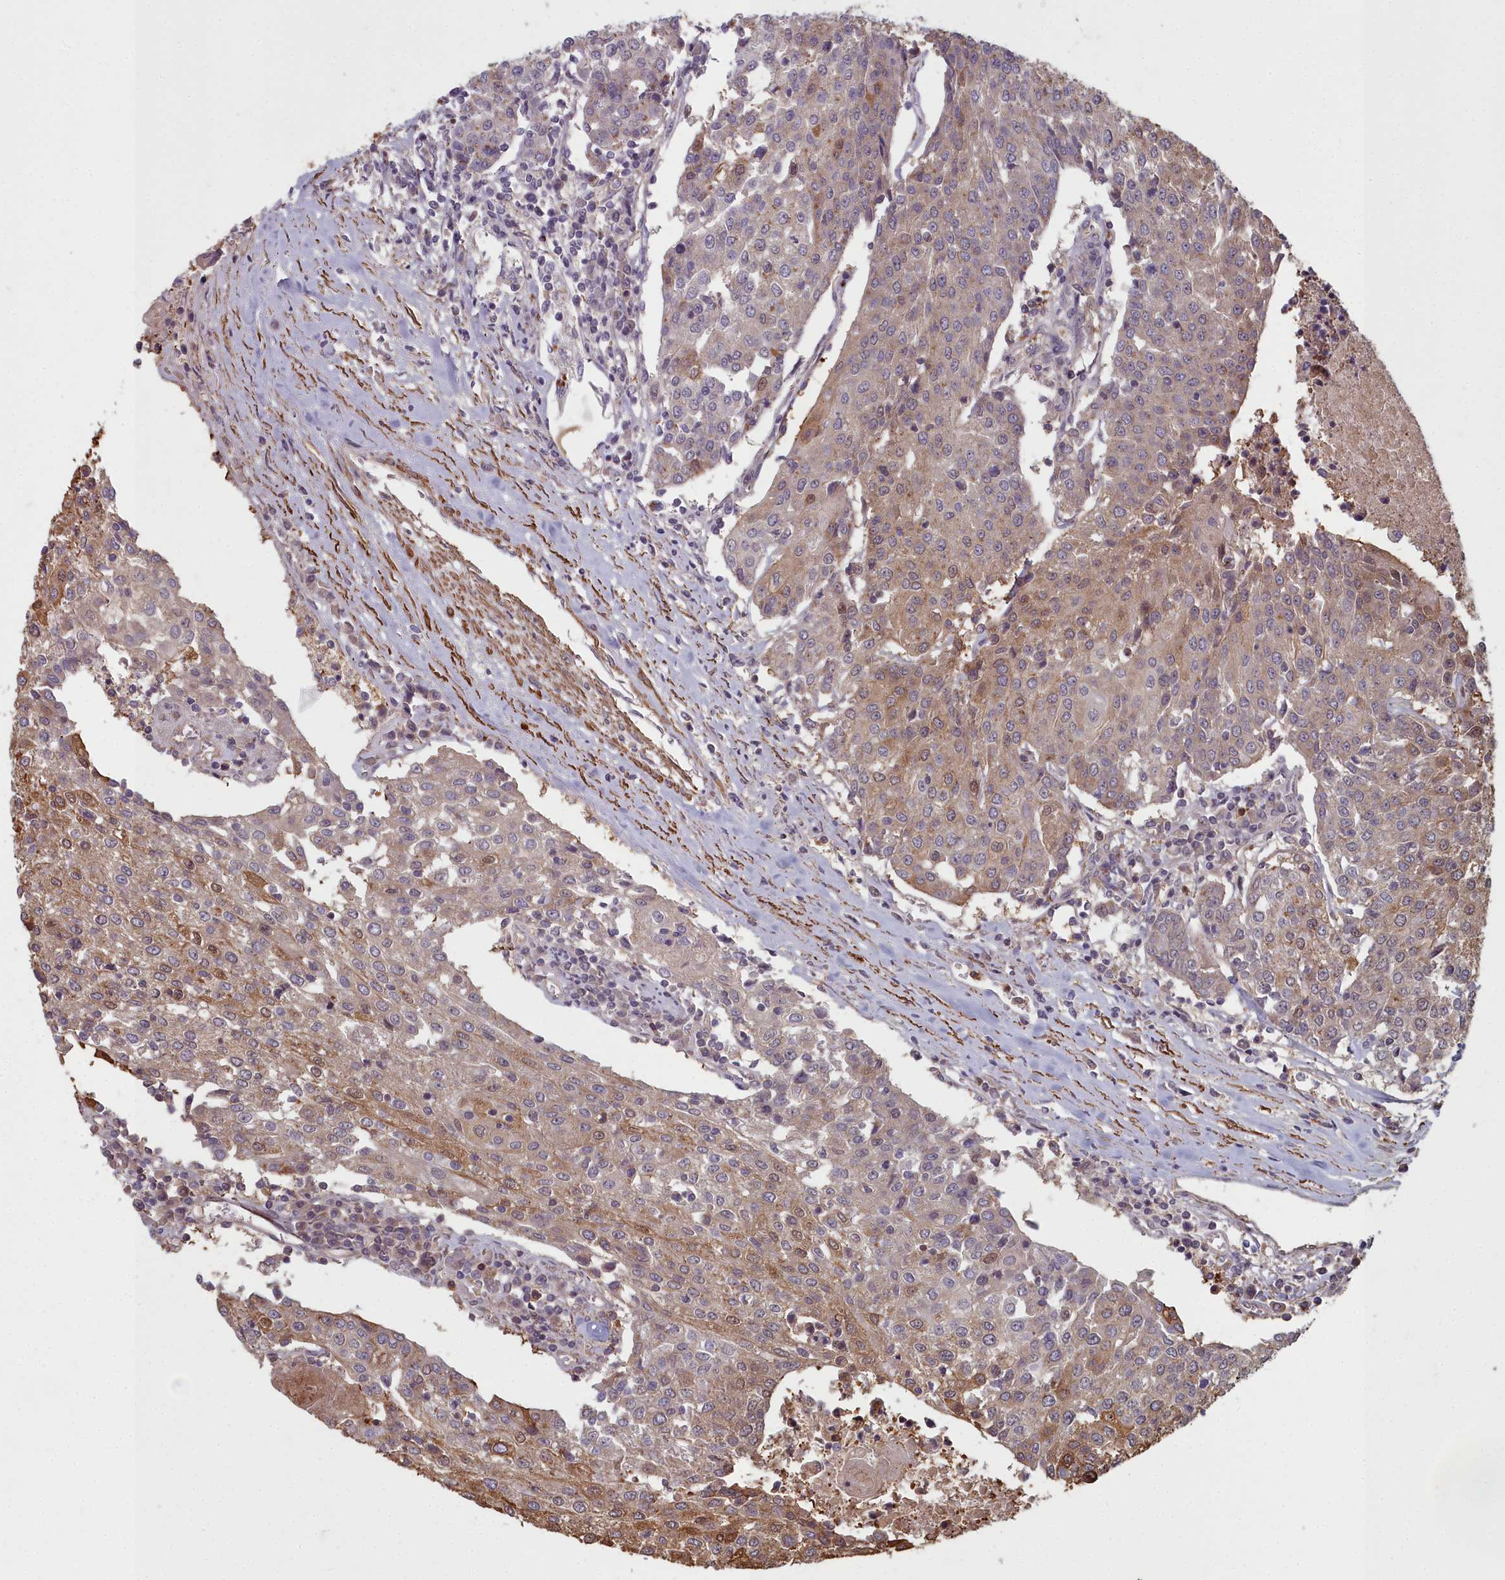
{"staining": {"intensity": "moderate", "quantity": "<25%", "location": "cytoplasmic/membranous"}, "tissue": "urothelial cancer", "cell_type": "Tumor cells", "image_type": "cancer", "snomed": [{"axis": "morphology", "description": "Urothelial carcinoma, High grade"}, {"axis": "topography", "description": "Urinary bladder"}], "caption": "A low amount of moderate cytoplasmic/membranous expression is identified in about <25% of tumor cells in urothelial carcinoma (high-grade) tissue.", "gene": "ZNF626", "patient": {"sex": "female", "age": 85}}